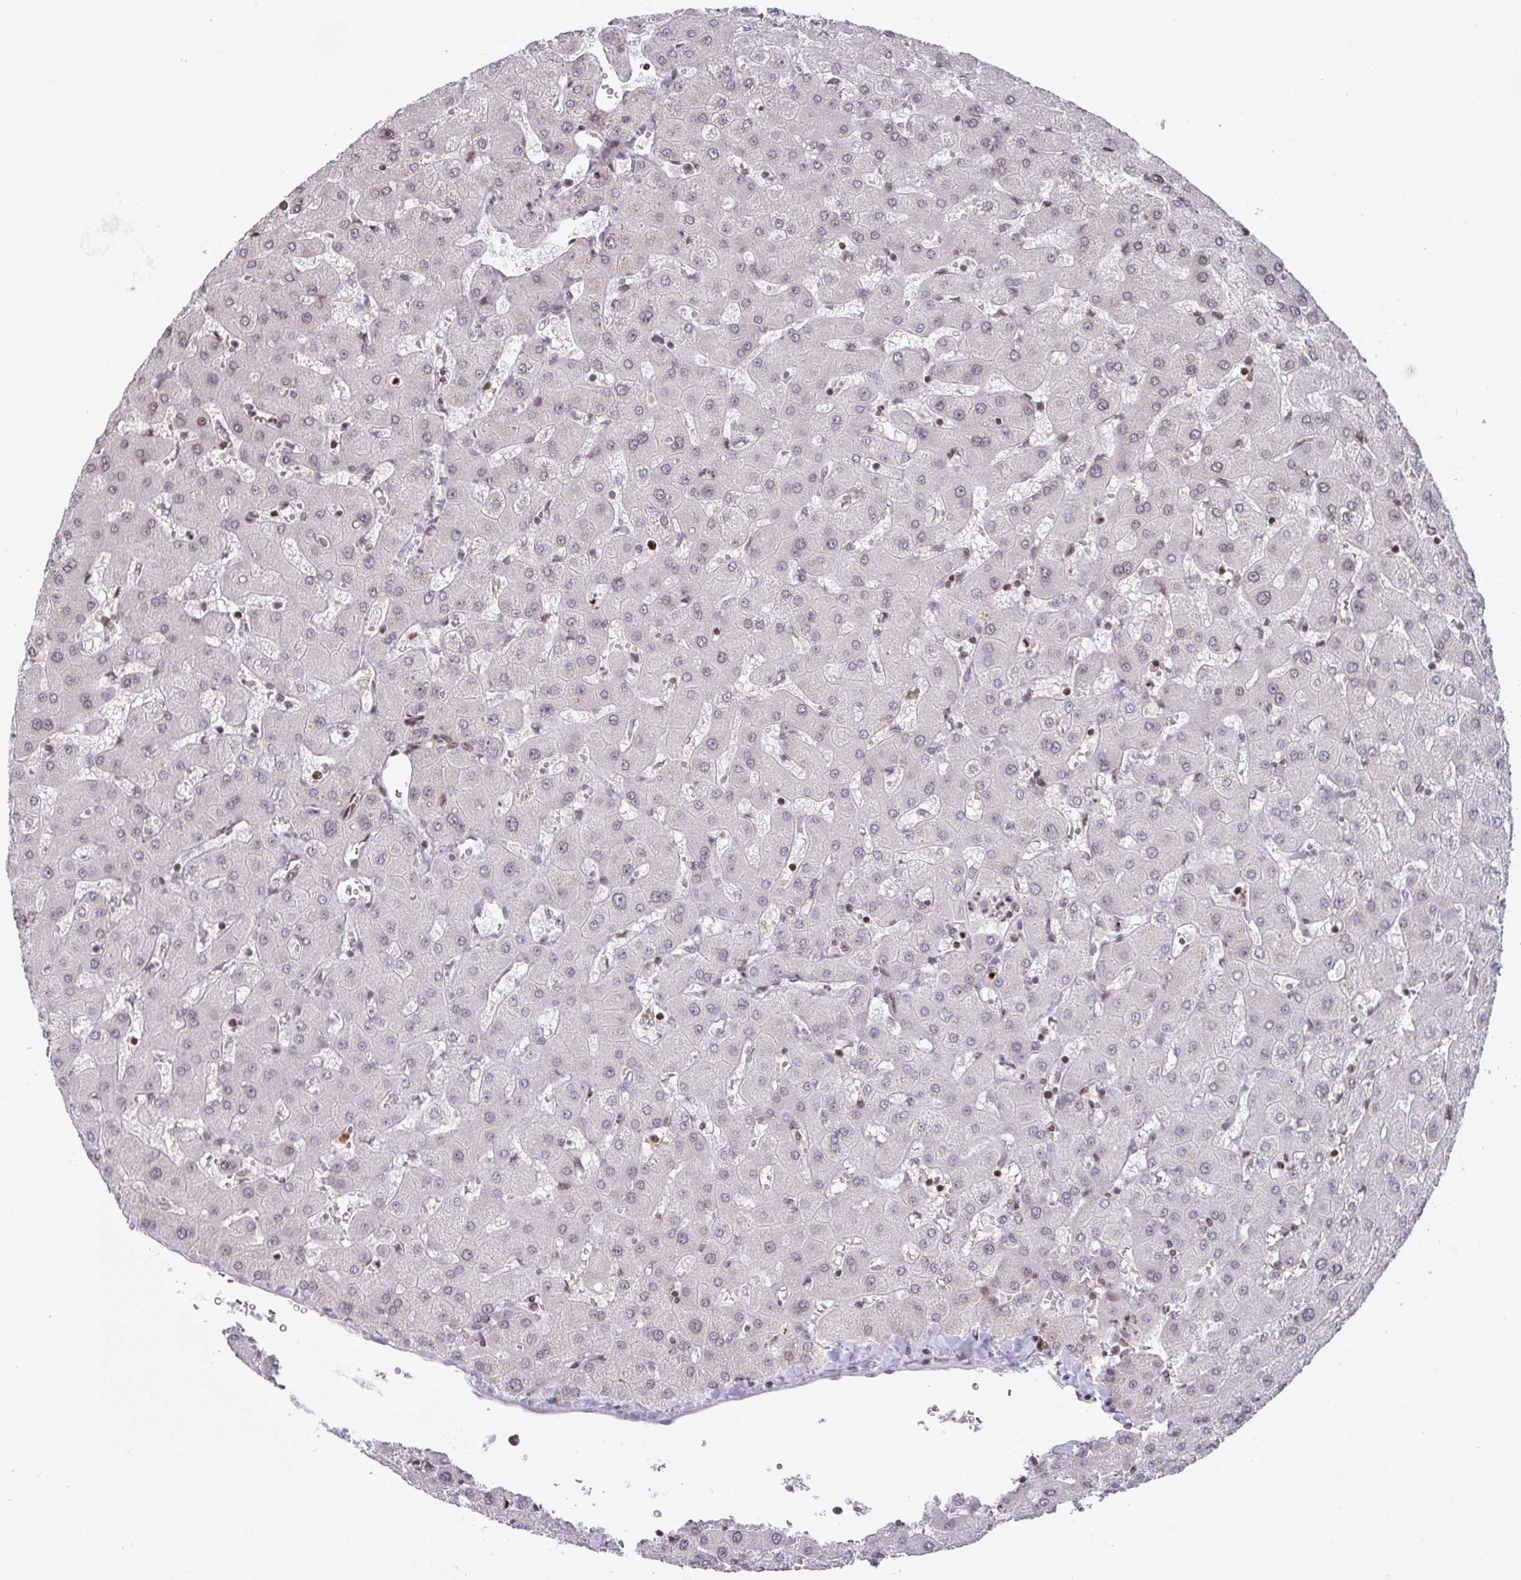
{"staining": {"intensity": "negative", "quantity": "none", "location": "none"}, "tissue": "liver", "cell_type": "Cholangiocytes", "image_type": "normal", "snomed": [{"axis": "morphology", "description": "Normal tissue, NOS"}, {"axis": "topography", "description": "Liver"}], "caption": "The photomicrograph displays no staining of cholangiocytes in normal liver.", "gene": "PCDHB8", "patient": {"sex": "female", "age": 63}}